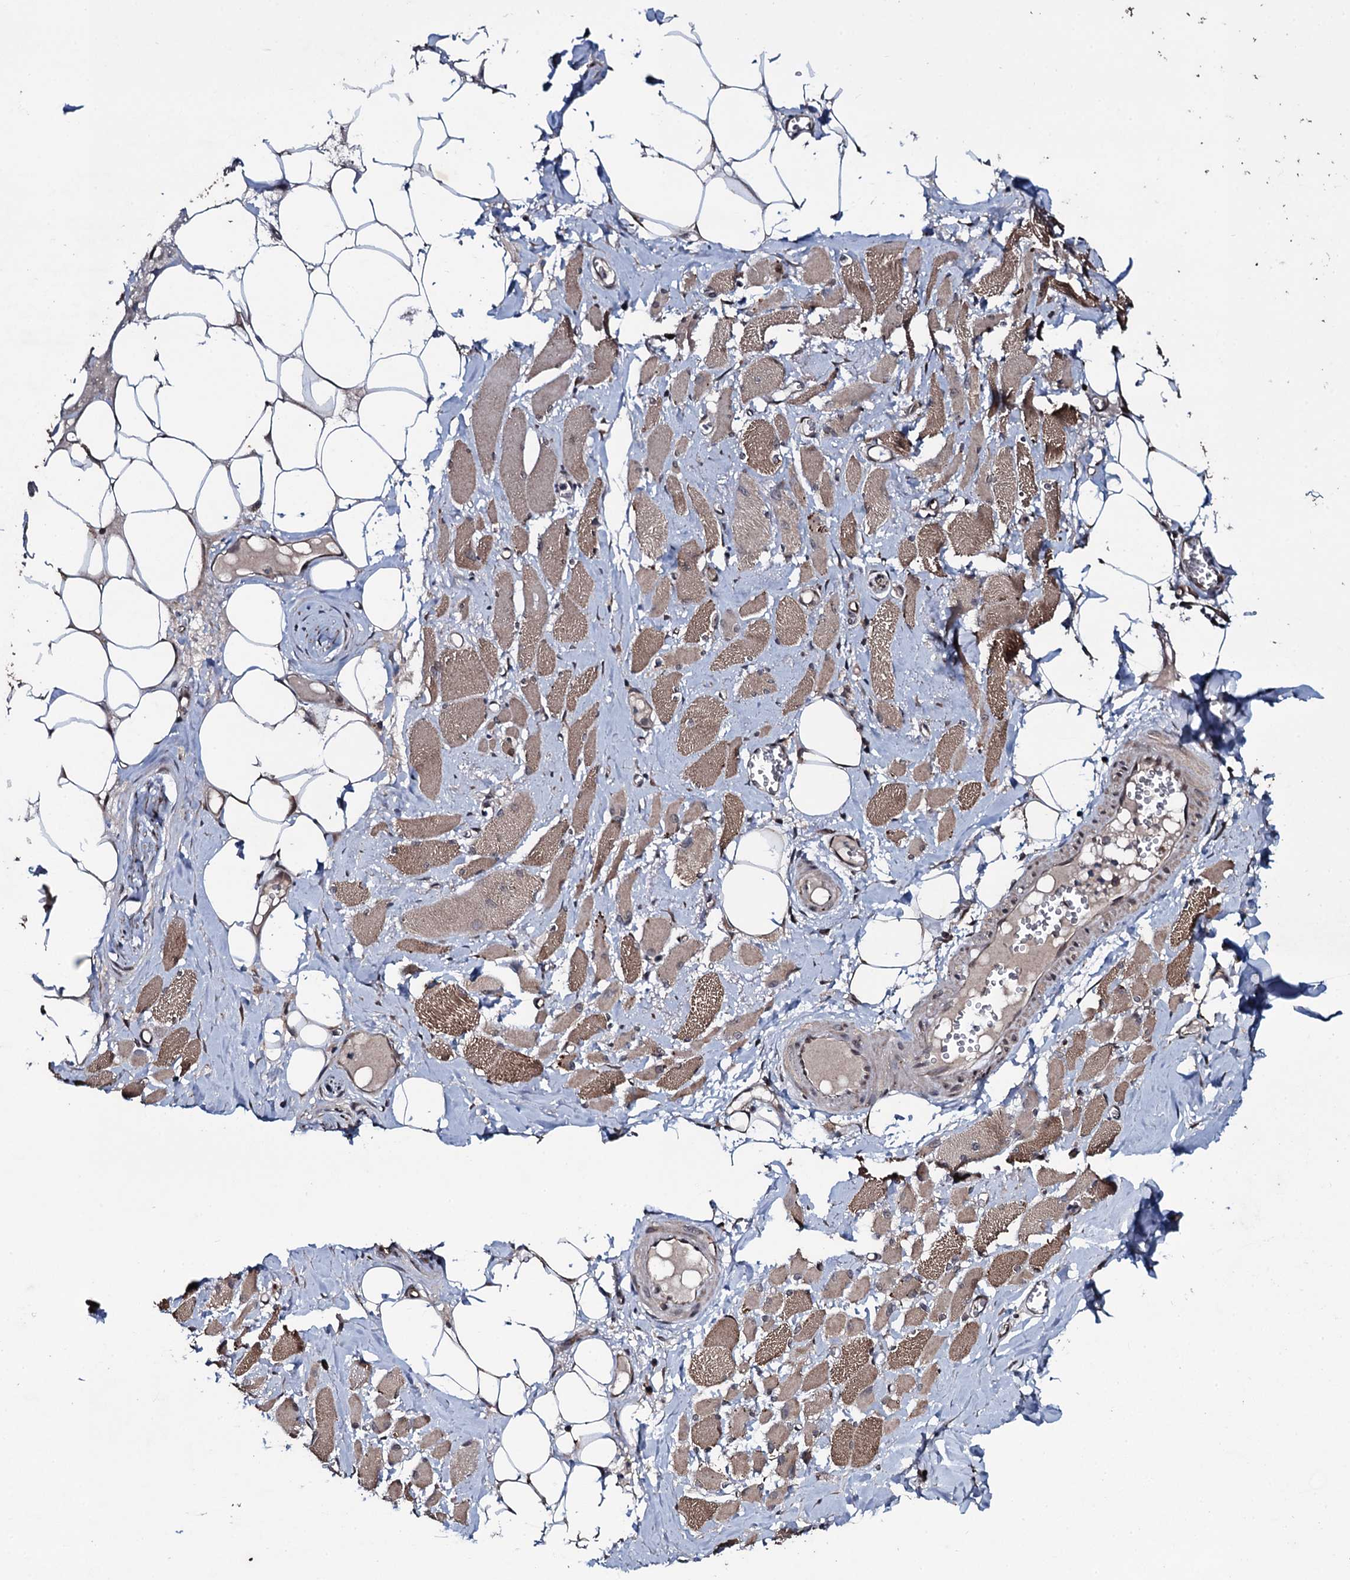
{"staining": {"intensity": "moderate", "quantity": ">75%", "location": "cytoplasmic/membranous"}, "tissue": "skeletal muscle", "cell_type": "Myocytes", "image_type": "normal", "snomed": [{"axis": "morphology", "description": "Normal tissue, NOS"}, {"axis": "morphology", "description": "Basal cell carcinoma"}, {"axis": "topography", "description": "Skeletal muscle"}], "caption": "IHC of normal human skeletal muscle exhibits medium levels of moderate cytoplasmic/membranous expression in approximately >75% of myocytes. (Brightfield microscopy of DAB IHC at high magnification).", "gene": "MRPS31", "patient": {"sex": "female", "age": 64}}